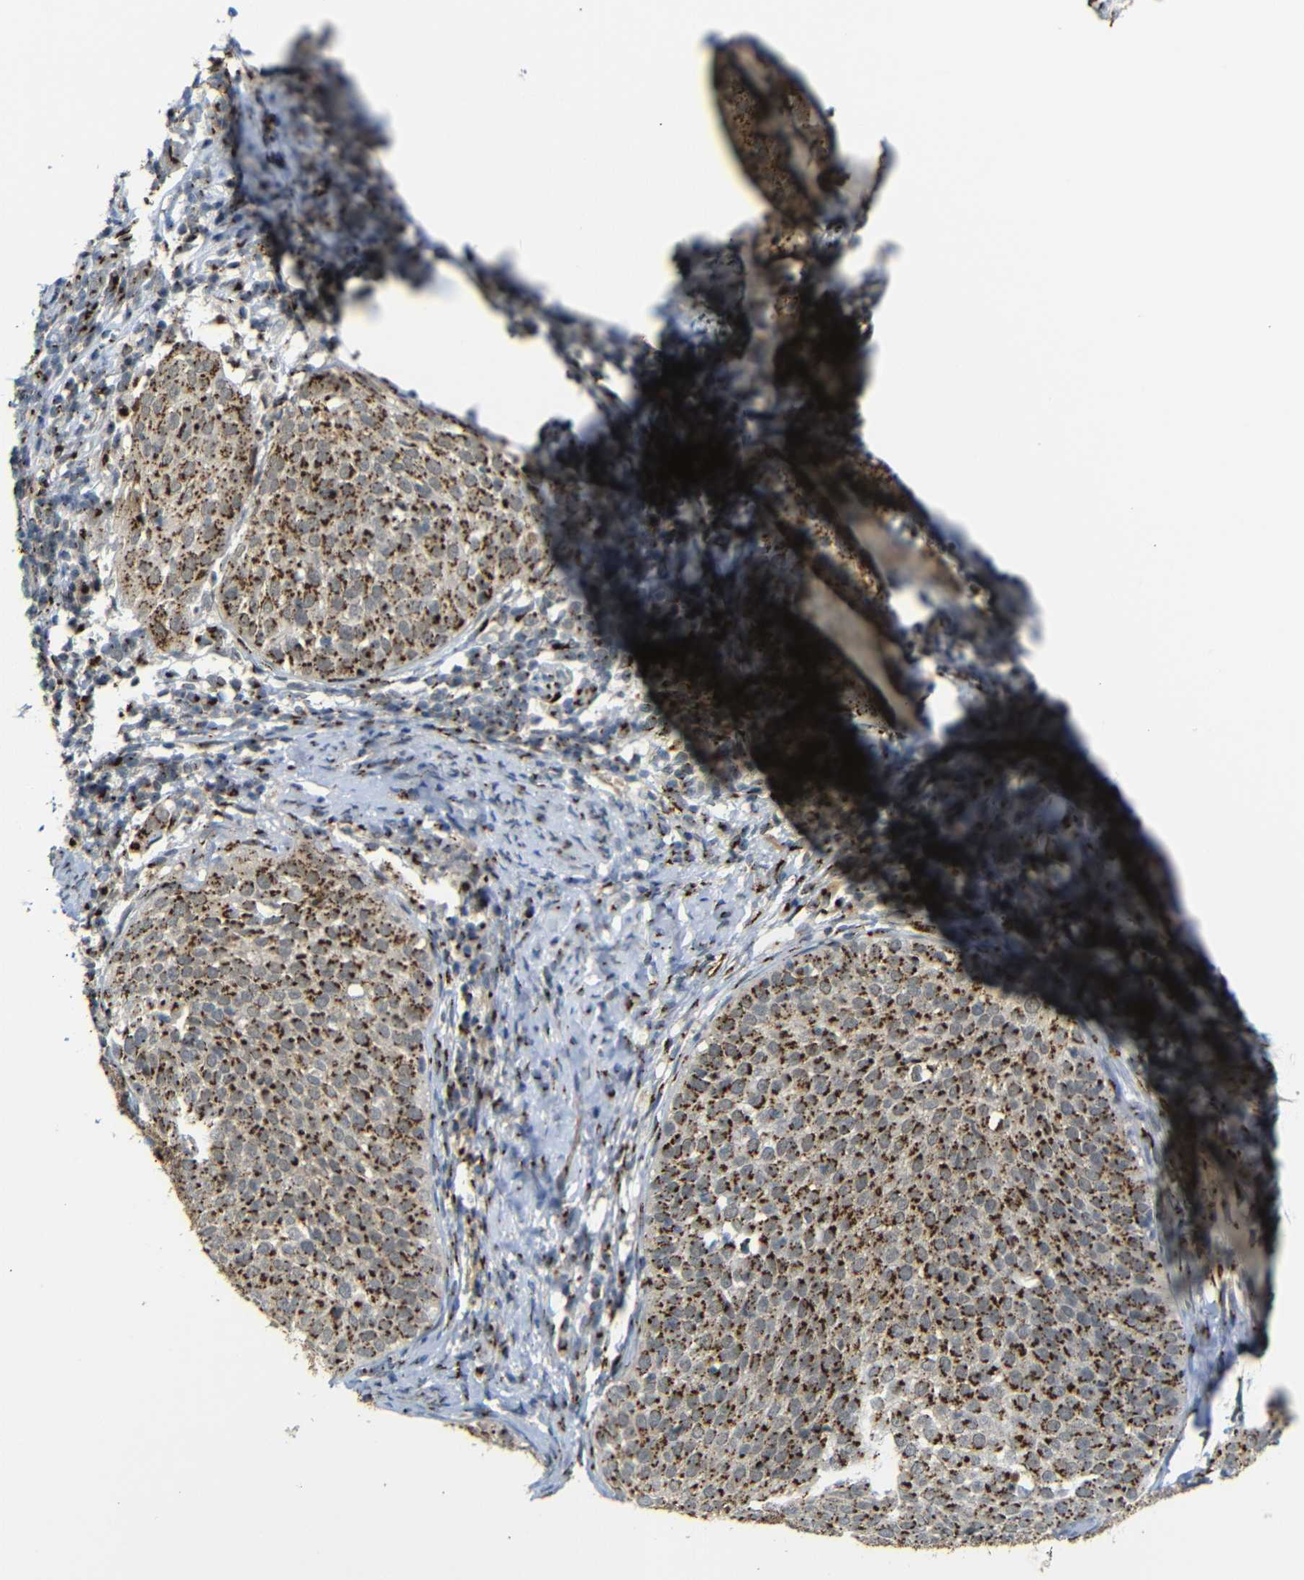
{"staining": {"intensity": "strong", "quantity": ">75%", "location": "cytoplasmic/membranous"}, "tissue": "cervical cancer", "cell_type": "Tumor cells", "image_type": "cancer", "snomed": [{"axis": "morphology", "description": "Squamous cell carcinoma, NOS"}, {"axis": "topography", "description": "Cervix"}], "caption": "DAB (3,3'-diaminobenzidine) immunohistochemical staining of cervical cancer displays strong cytoplasmic/membranous protein expression in approximately >75% of tumor cells. (DAB (3,3'-diaminobenzidine) = brown stain, brightfield microscopy at high magnification).", "gene": "TGOLN2", "patient": {"sex": "female", "age": 51}}